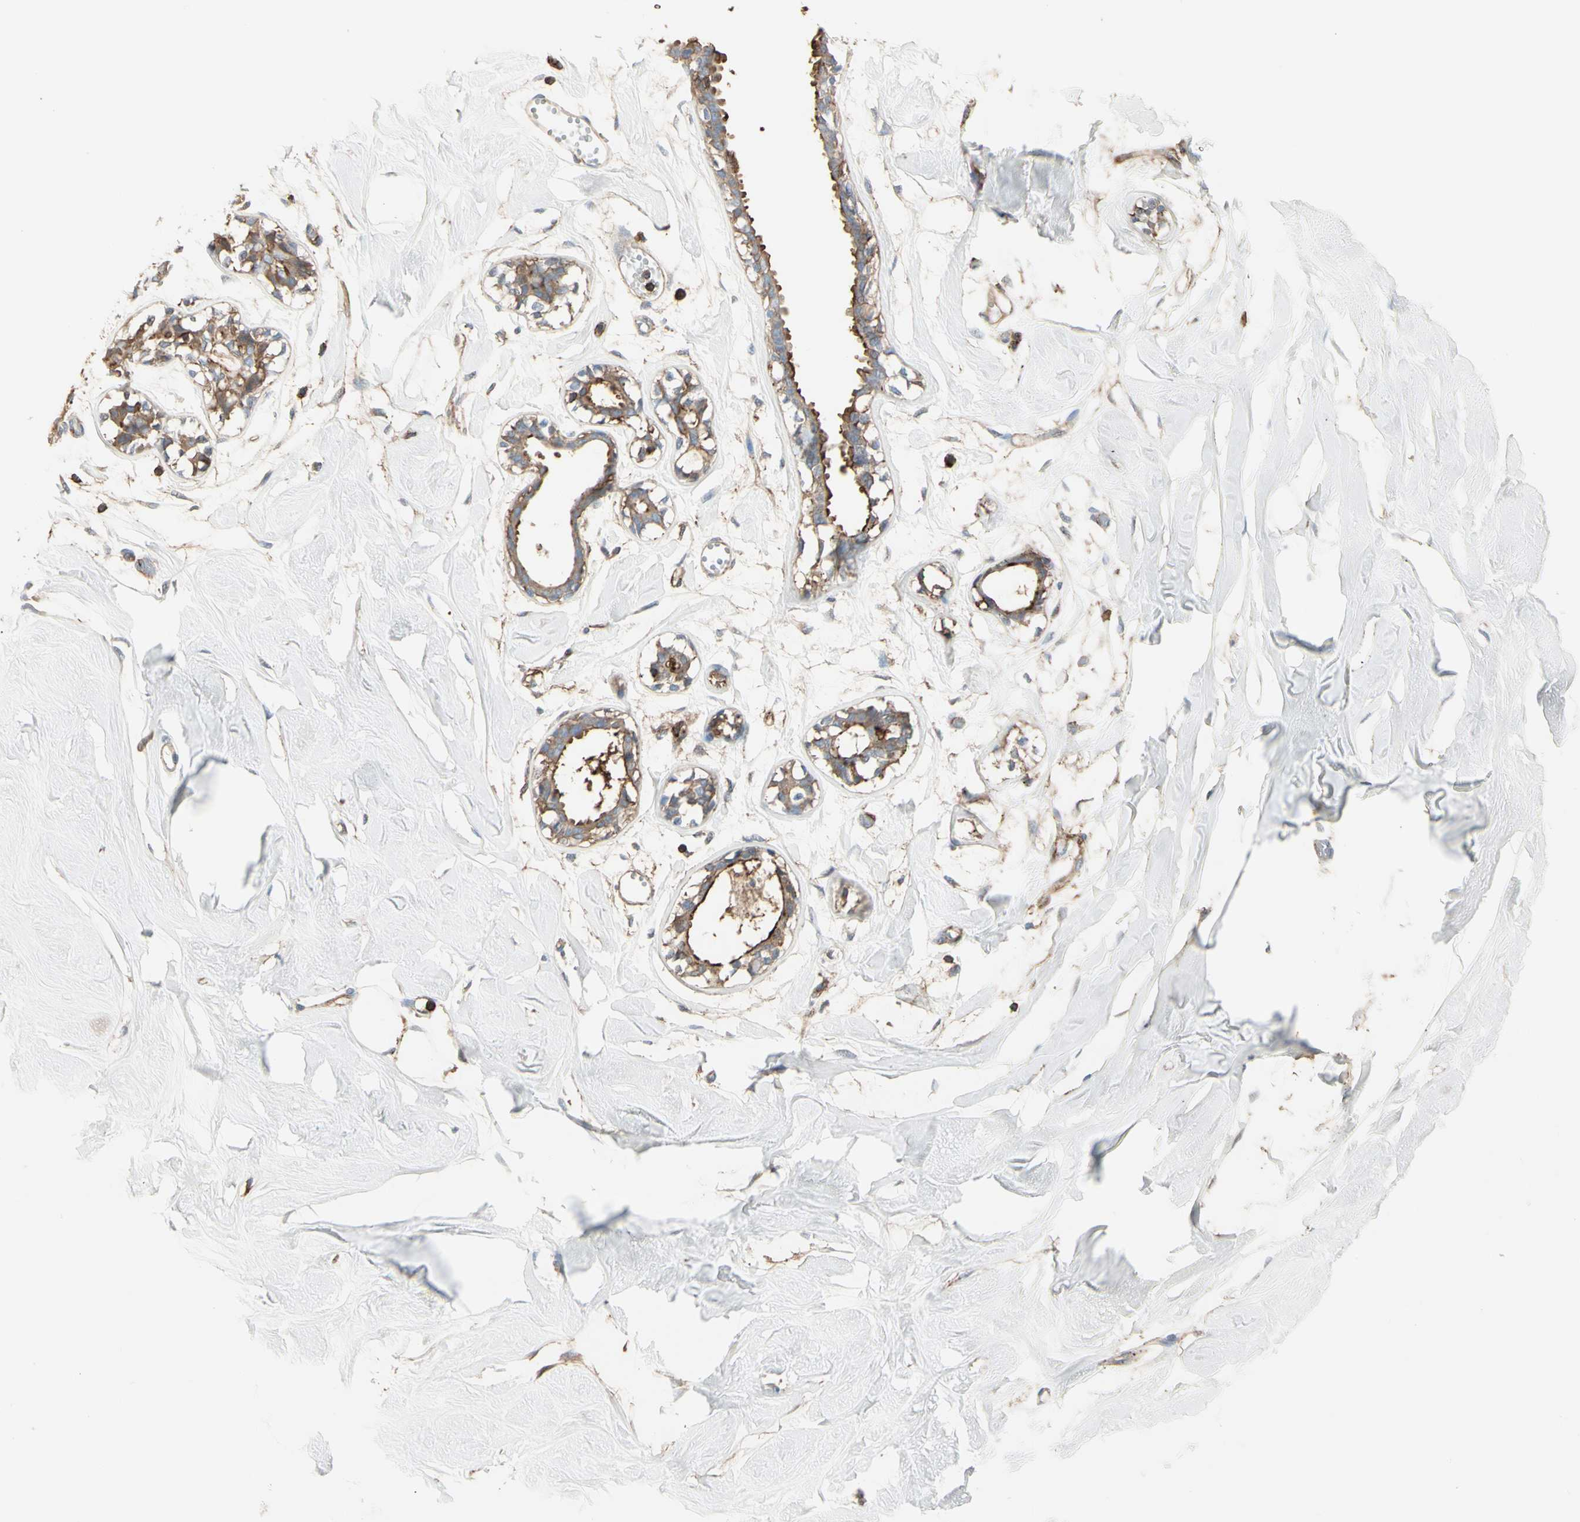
{"staining": {"intensity": "negative", "quantity": "none", "location": "none"}, "tissue": "breast", "cell_type": "Adipocytes", "image_type": "normal", "snomed": [{"axis": "morphology", "description": "Normal tissue, NOS"}, {"axis": "topography", "description": "Breast"}, {"axis": "topography", "description": "Soft tissue"}], "caption": "Breast was stained to show a protein in brown. There is no significant expression in adipocytes. (Stains: DAB immunohistochemistry with hematoxylin counter stain, Microscopy: brightfield microscopy at high magnification).", "gene": "CLEC2B", "patient": {"sex": "female", "age": 25}}